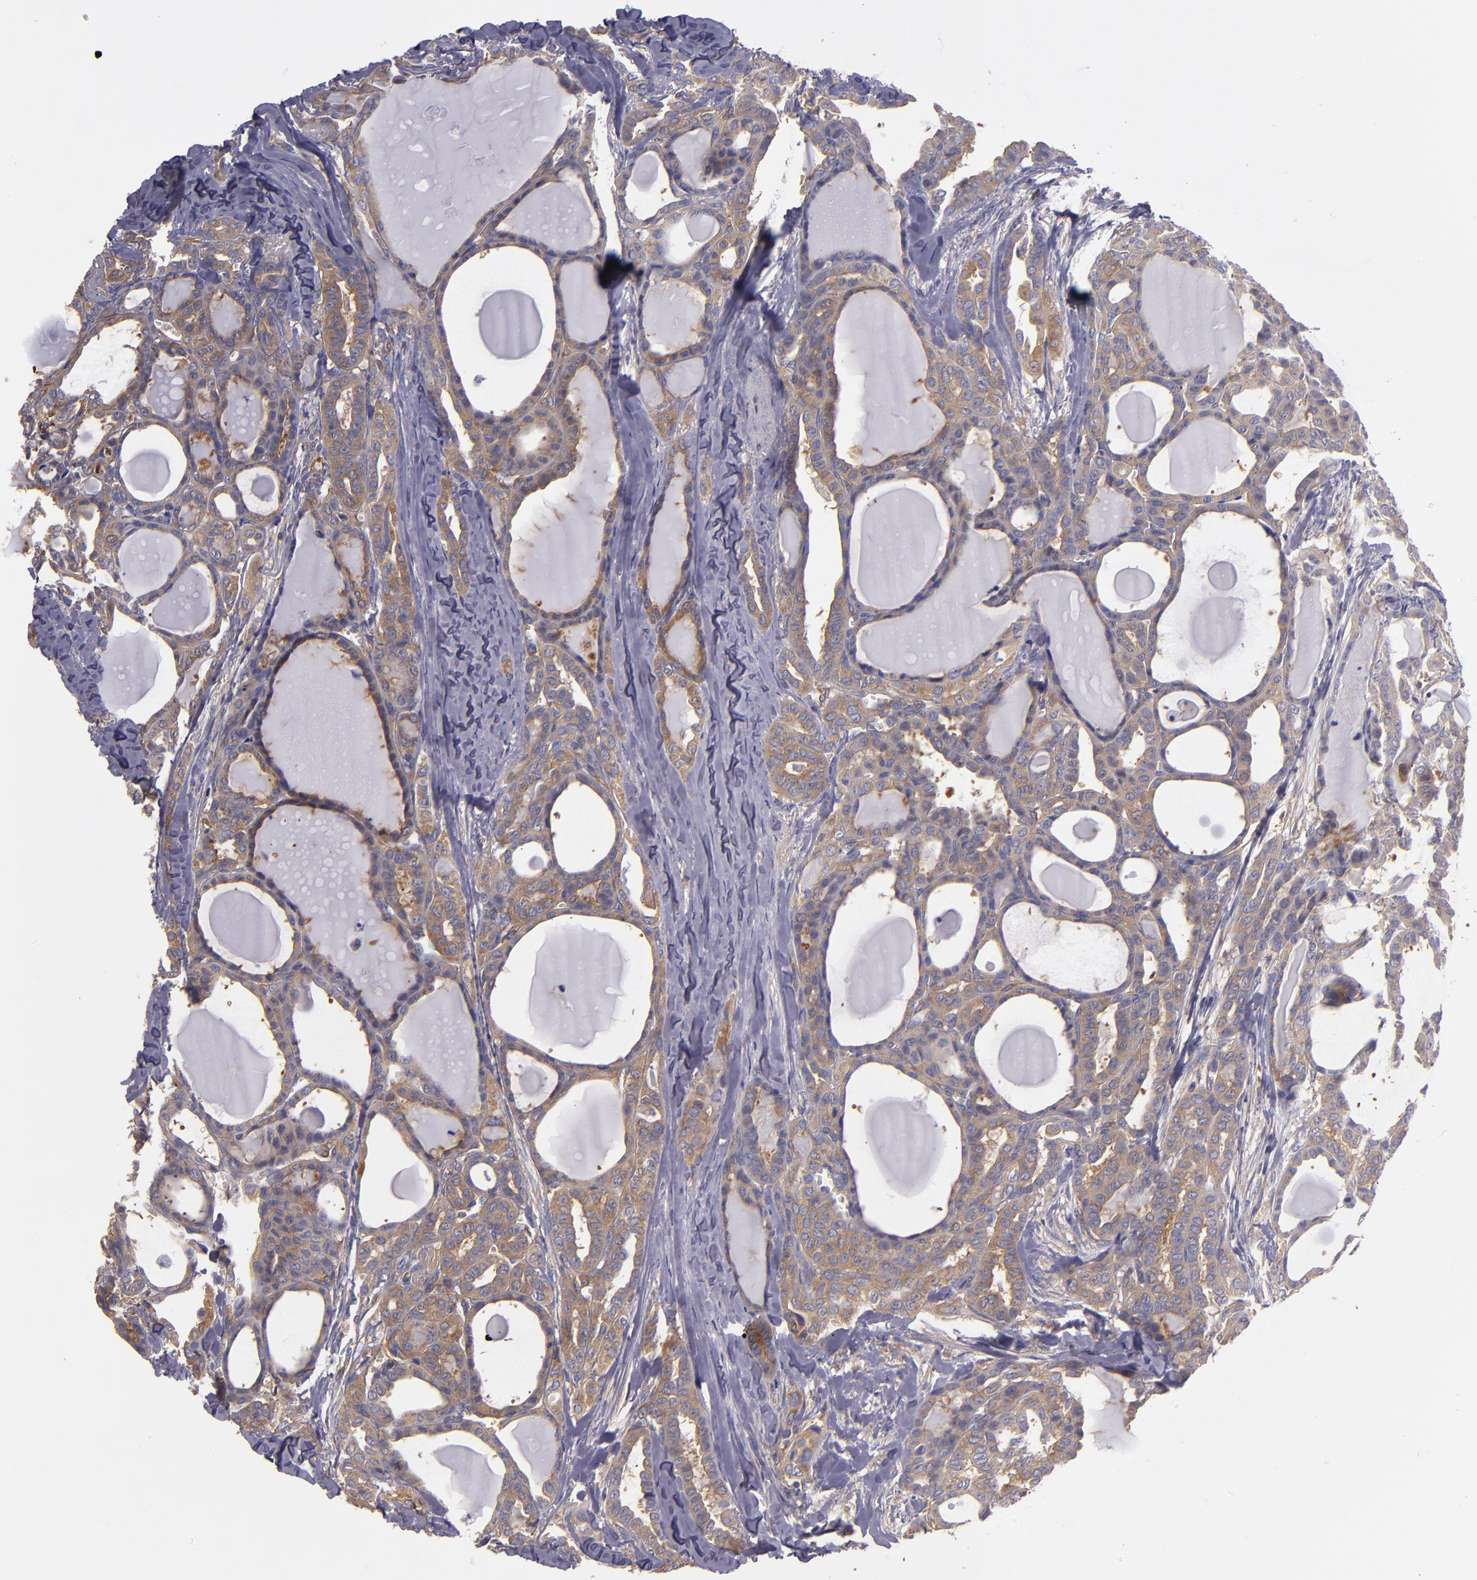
{"staining": {"intensity": "weak", "quantity": ">75%", "location": "cytoplasmic/membranous"}, "tissue": "thyroid cancer", "cell_type": "Tumor cells", "image_type": "cancer", "snomed": [{"axis": "morphology", "description": "Carcinoma, NOS"}, {"axis": "topography", "description": "Thyroid gland"}], "caption": "A micrograph of thyroid carcinoma stained for a protein shows weak cytoplasmic/membranous brown staining in tumor cells. The staining is performed using DAB brown chromogen to label protein expression. The nuclei are counter-stained blue using hematoxylin.", "gene": "CARS1", "patient": {"sex": "female", "age": 91}}